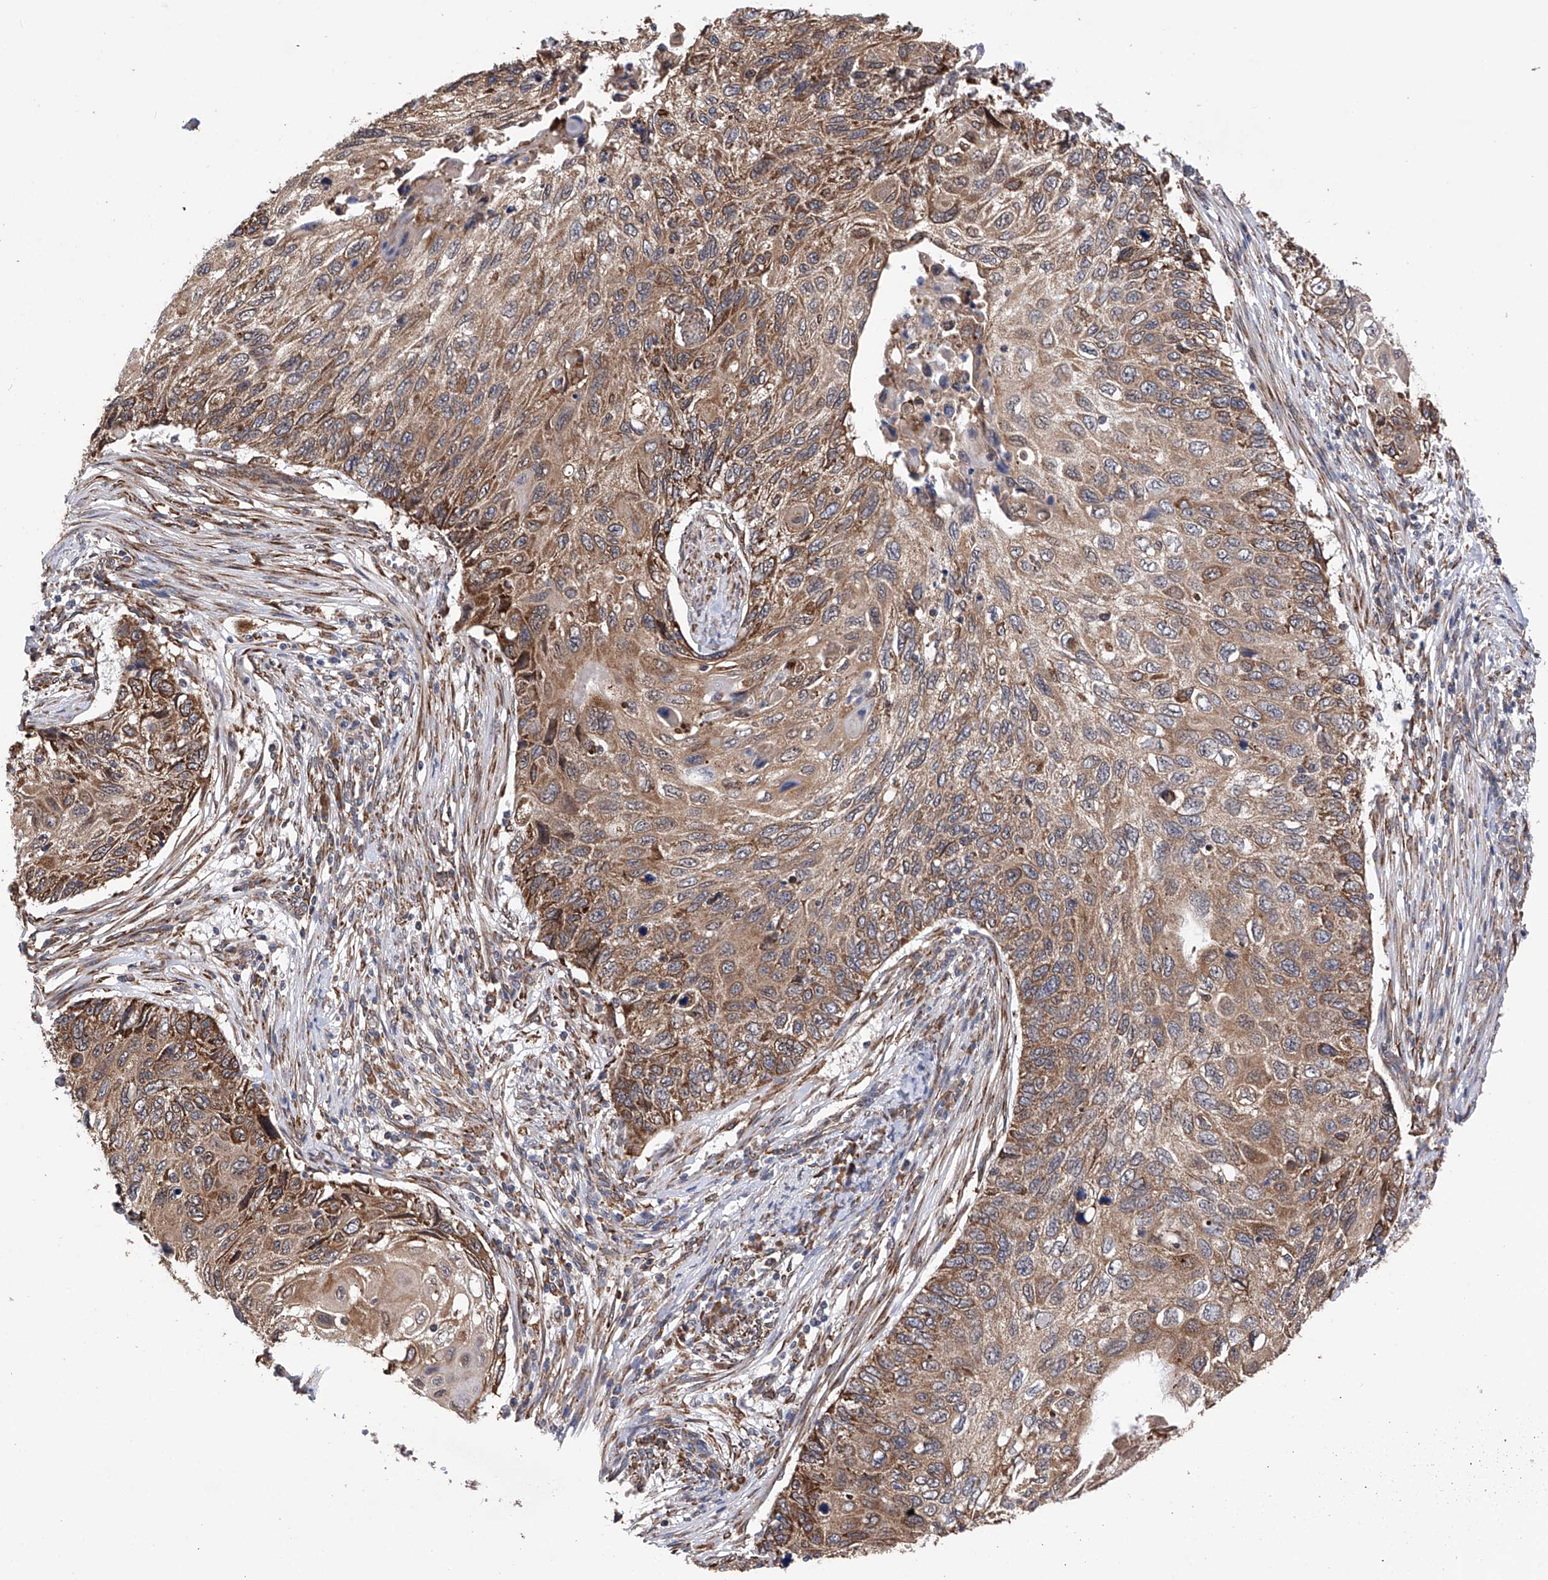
{"staining": {"intensity": "moderate", "quantity": ">75%", "location": "cytoplasmic/membranous"}, "tissue": "cervical cancer", "cell_type": "Tumor cells", "image_type": "cancer", "snomed": [{"axis": "morphology", "description": "Squamous cell carcinoma, NOS"}, {"axis": "topography", "description": "Cervix"}], "caption": "Immunohistochemistry image of cervical cancer stained for a protein (brown), which exhibits medium levels of moderate cytoplasmic/membranous positivity in about >75% of tumor cells.", "gene": "DNAH8", "patient": {"sex": "female", "age": 70}}